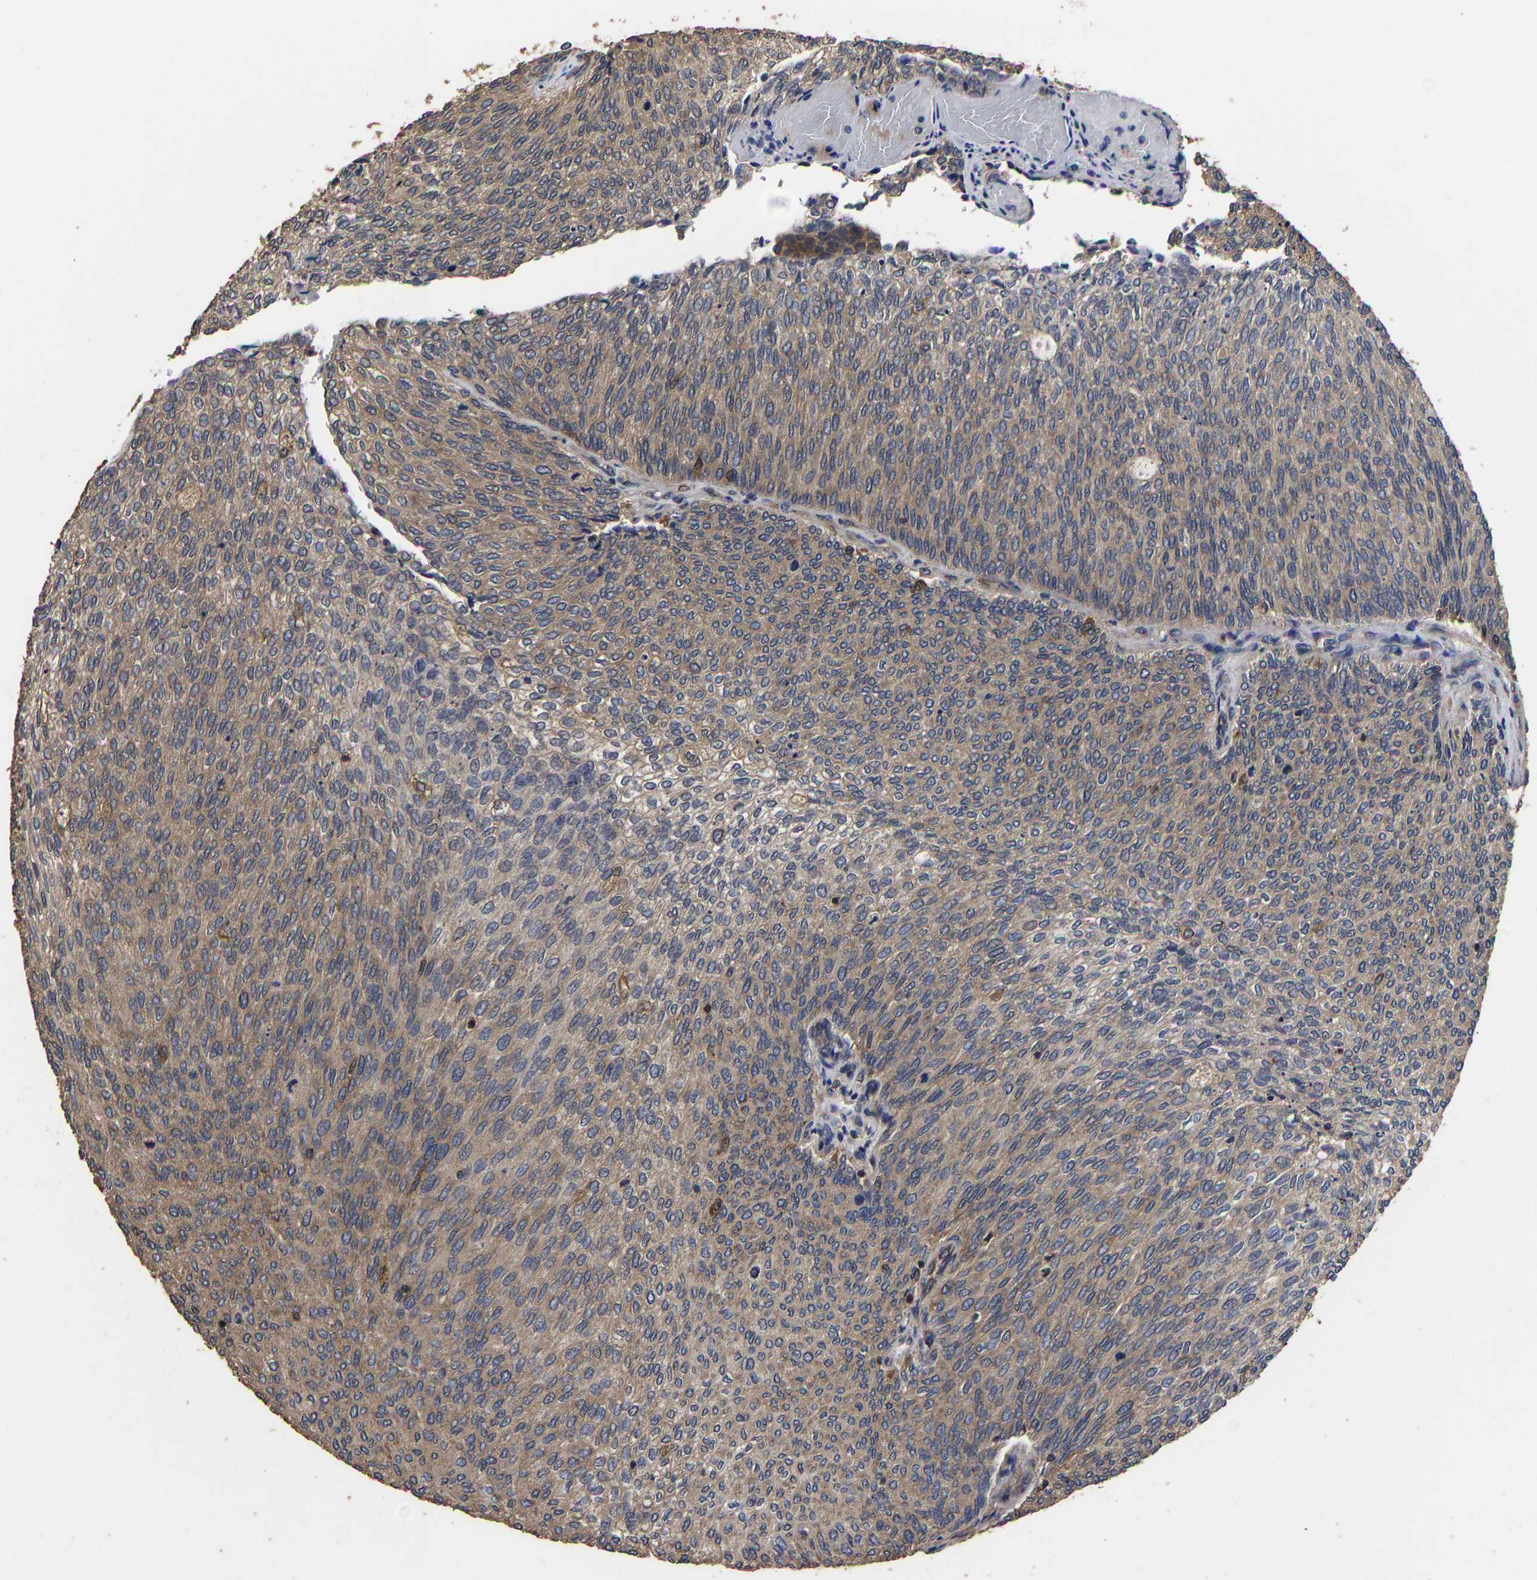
{"staining": {"intensity": "moderate", "quantity": ">75%", "location": "cytoplasmic/membranous"}, "tissue": "urothelial cancer", "cell_type": "Tumor cells", "image_type": "cancer", "snomed": [{"axis": "morphology", "description": "Urothelial carcinoma, Low grade"}, {"axis": "topography", "description": "Urinary bladder"}], "caption": "Immunohistochemistry image of neoplastic tissue: urothelial carcinoma (low-grade) stained using IHC reveals medium levels of moderate protein expression localized specifically in the cytoplasmic/membranous of tumor cells, appearing as a cytoplasmic/membranous brown color.", "gene": "ITCH", "patient": {"sex": "female", "age": 79}}